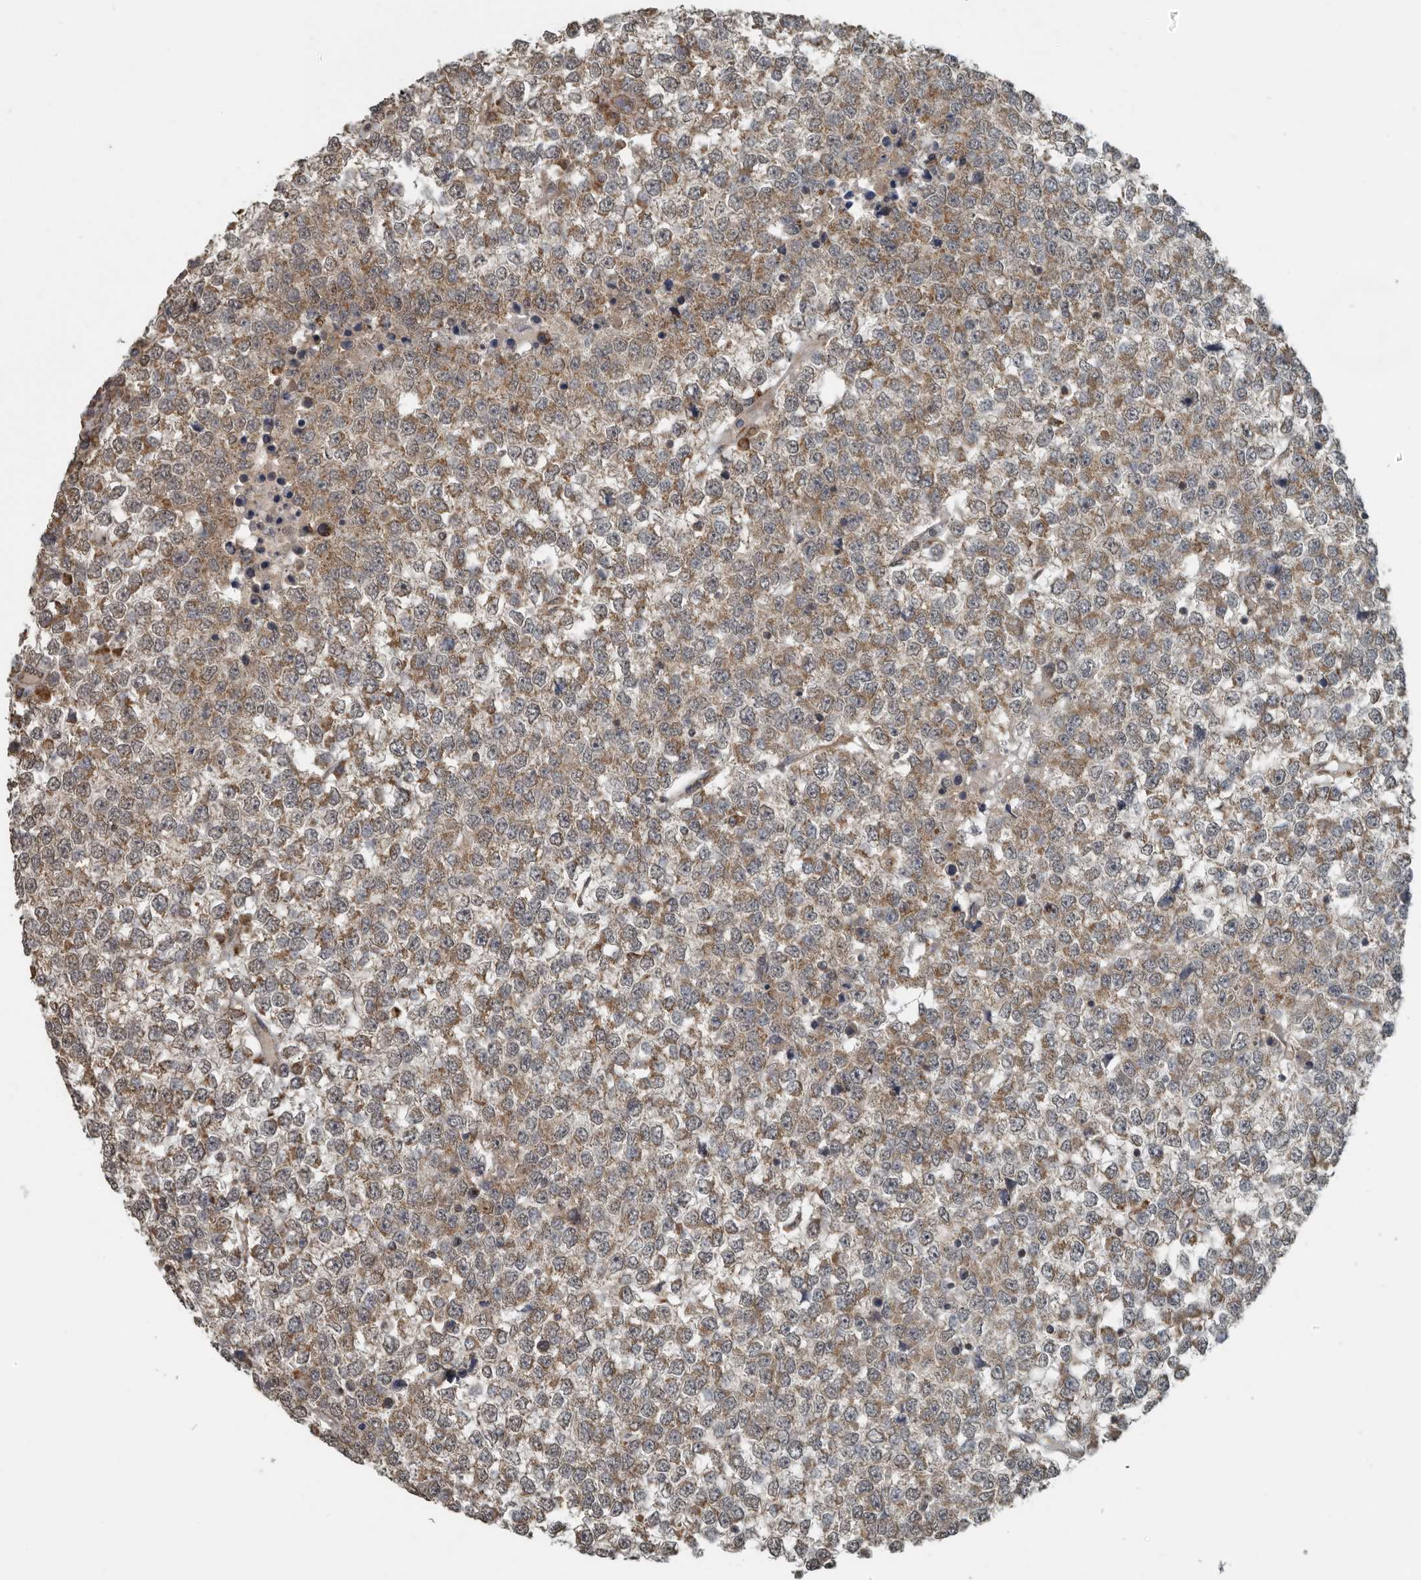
{"staining": {"intensity": "moderate", "quantity": ">75%", "location": "cytoplasmic/membranous"}, "tissue": "testis cancer", "cell_type": "Tumor cells", "image_type": "cancer", "snomed": [{"axis": "morphology", "description": "Seminoma, NOS"}, {"axis": "topography", "description": "Testis"}], "caption": "A high-resolution histopathology image shows immunohistochemistry (IHC) staining of testis cancer (seminoma), which reveals moderate cytoplasmic/membranous expression in approximately >75% of tumor cells.", "gene": "AFAP1", "patient": {"sex": "male", "age": 65}}